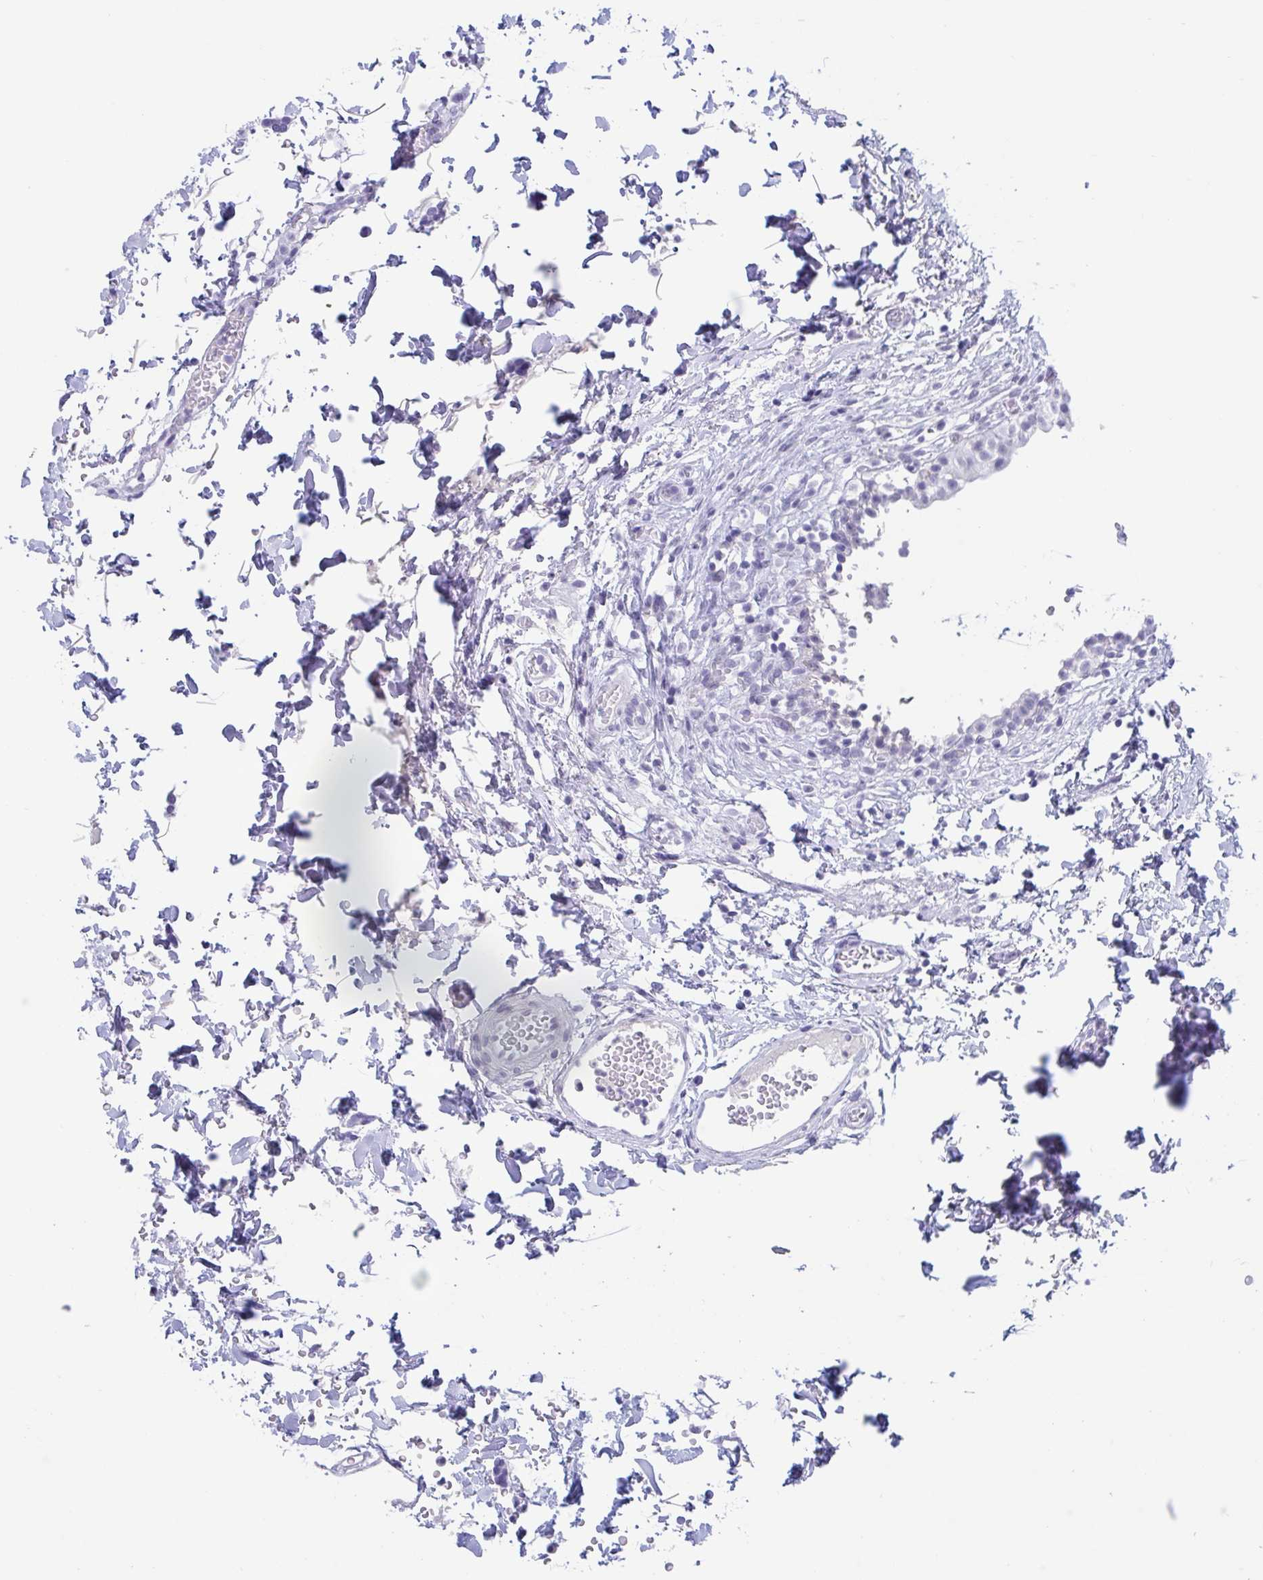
{"staining": {"intensity": "negative", "quantity": "none", "location": "none"}, "tissue": "urinary bladder", "cell_type": "Urothelial cells", "image_type": "normal", "snomed": [{"axis": "morphology", "description": "Normal tissue, NOS"}, {"axis": "topography", "description": "Urinary bladder"}, {"axis": "topography", "description": "Peripheral nerve tissue"}], "caption": "Immunohistochemistry of benign urinary bladder shows no staining in urothelial cells.", "gene": "CDX4", "patient": {"sex": "male", "age": 55}}